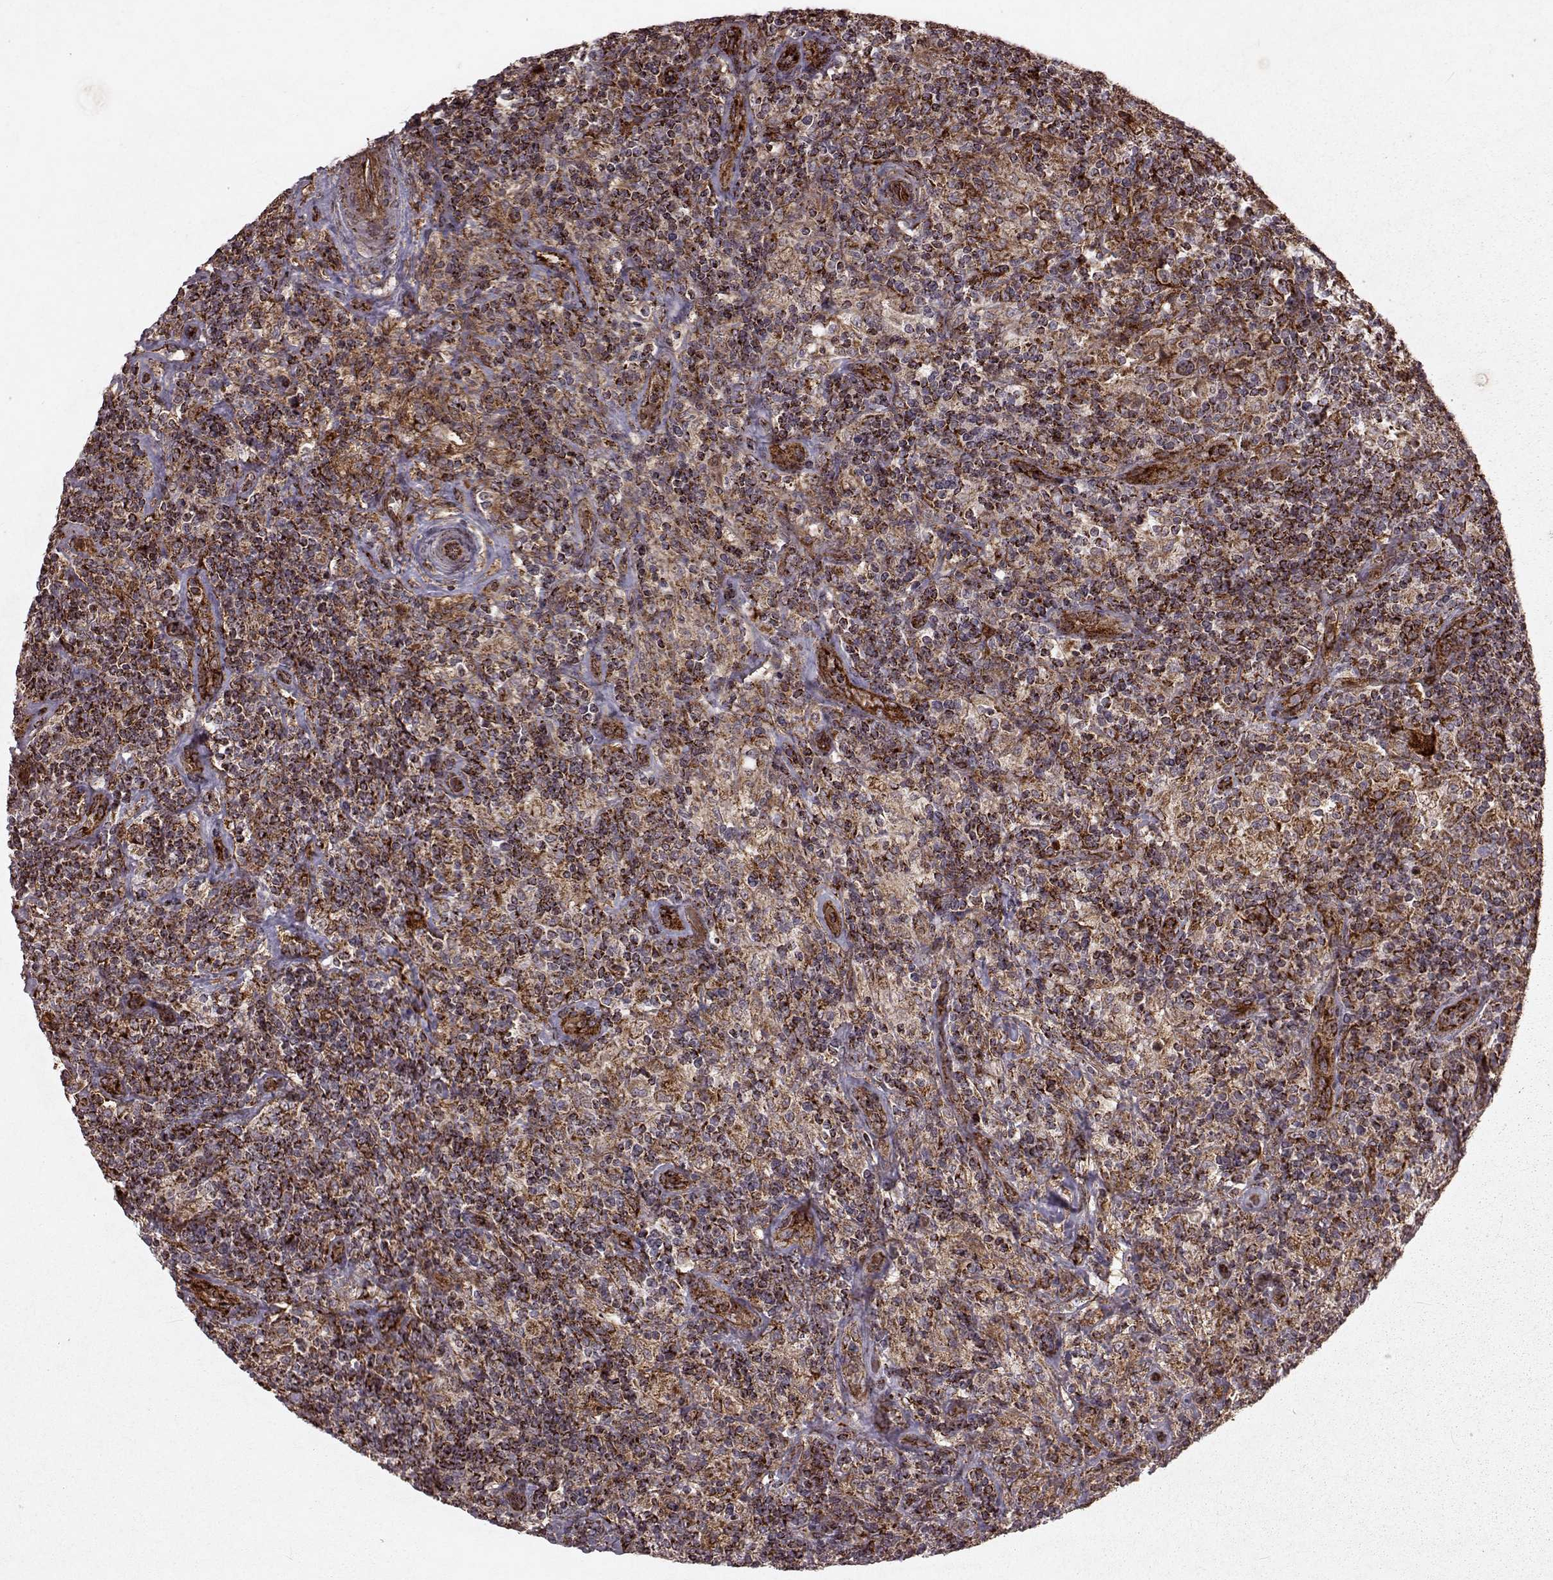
{"staining": {"intensity": "moderate", "quantity": ">75%", "location": "cytoplasmic/membranous"}, "tissue": "lymphoma", "cell_type": "Tumor cells", "image_type": "cancer", "snomed": [{"axis": "morphology", "description": "Hodgkin's disease, NOS"}, {"axis": "topography", "description": "Lymph node"}], "caption": "Brown immunohistochemical staining in lymphoma reveals moderate cytoplasmic/membranous expression in about >75% of tumor cells.", "gene": "FXN", "patient": {"sex": "male", "age": 70}}